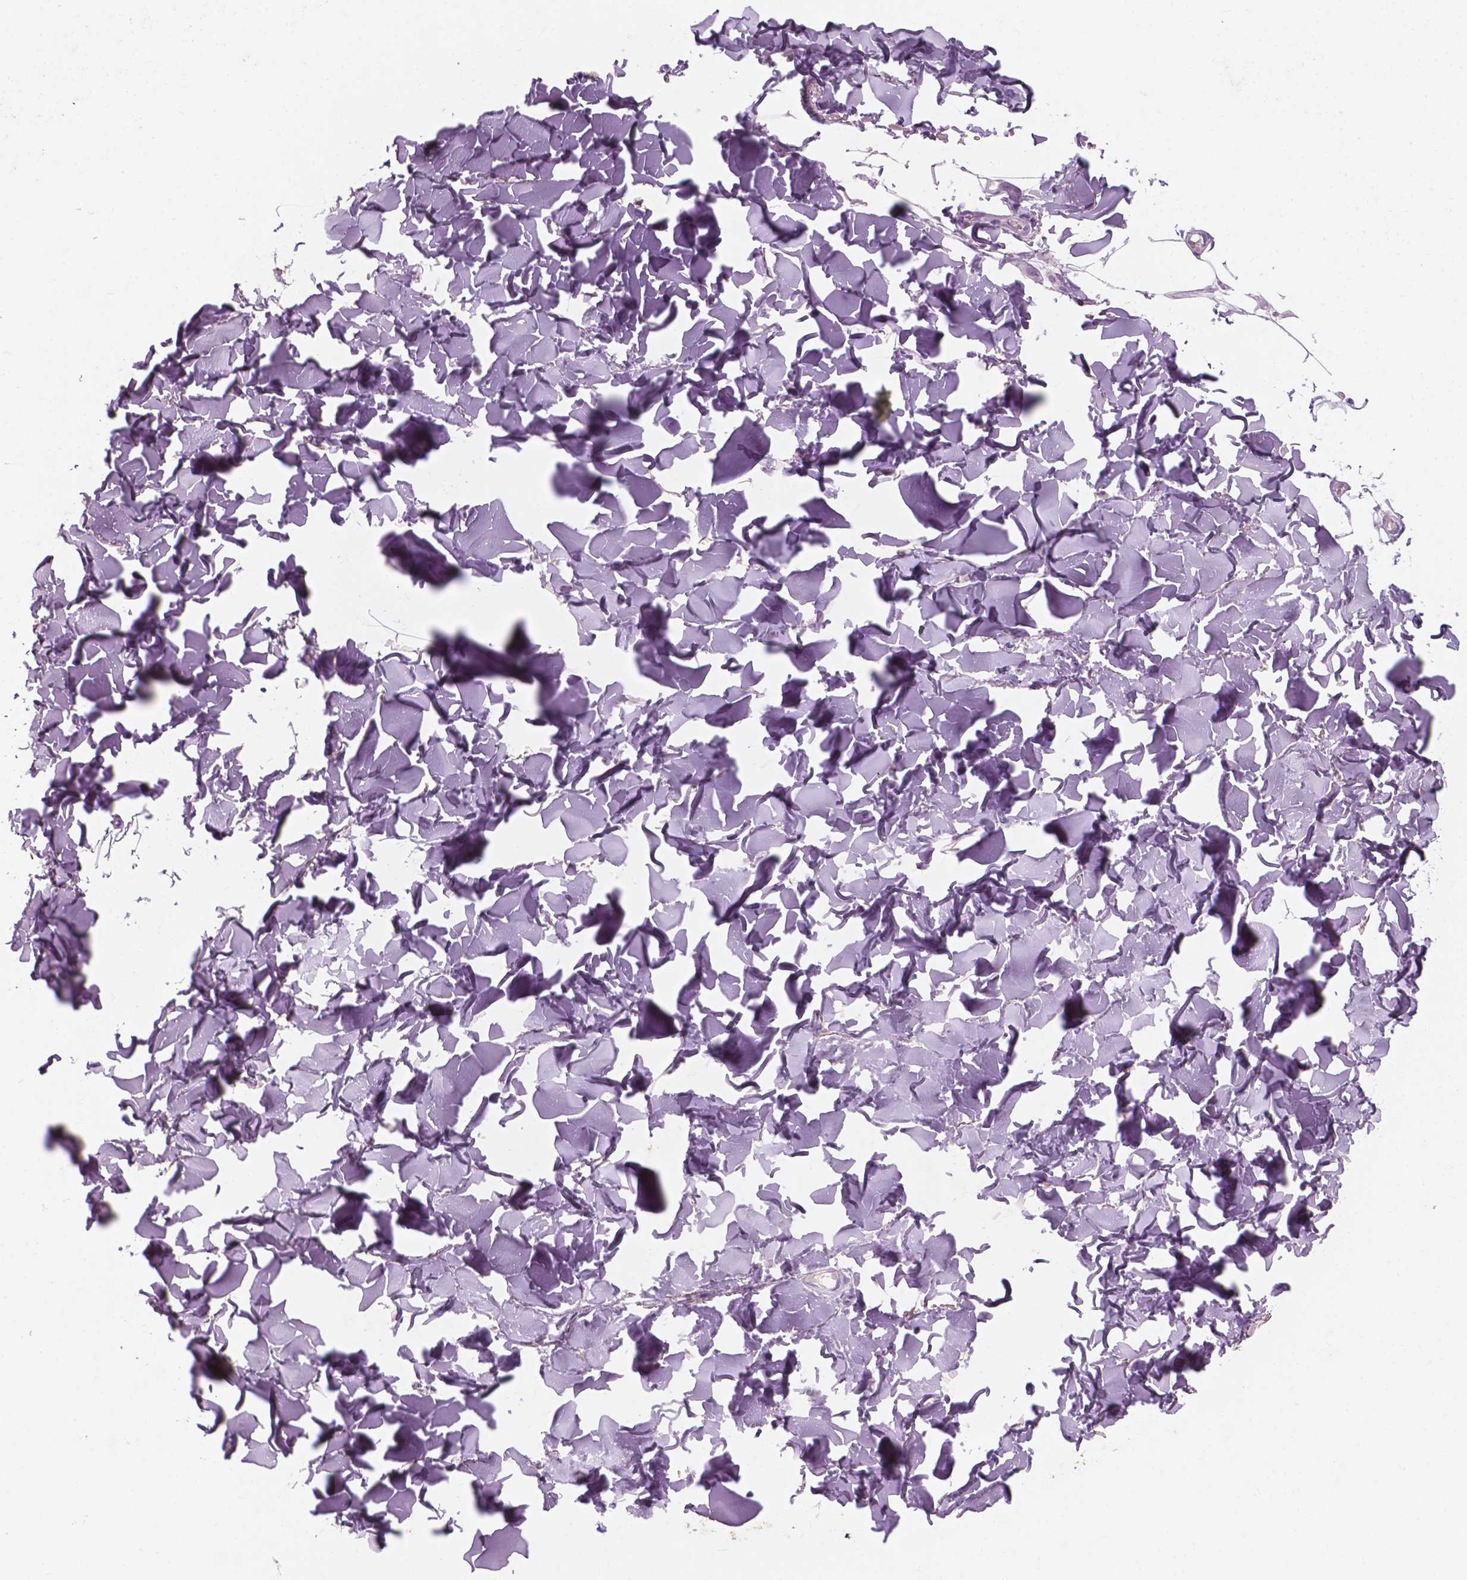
{"staining": {"intensity": "negative", "quantity": "none", "location": "none"}, "tissue": "adipose tissue", "cell_type": "Adipocytes", "image_type": "normal", "snomed": [{"axis": "morphology", "description": "Normal tissue, NOS"}, {"axis": "topography", "description": "Skin"}, {"axis": "topography", "description": "Peripheral nerve tissue"}], "caption": "This micrograph is of benign adipose tissue stained with IHC to label a protein in brown with the nuclei are counter-stained blue. There is no expression in adipocytes. (DAB (3,3'-diaminobenzidine) immunohistochemistry, high magnification).", "gene": "ZNF853", "patient": {"sex": "female", "age": 45}}